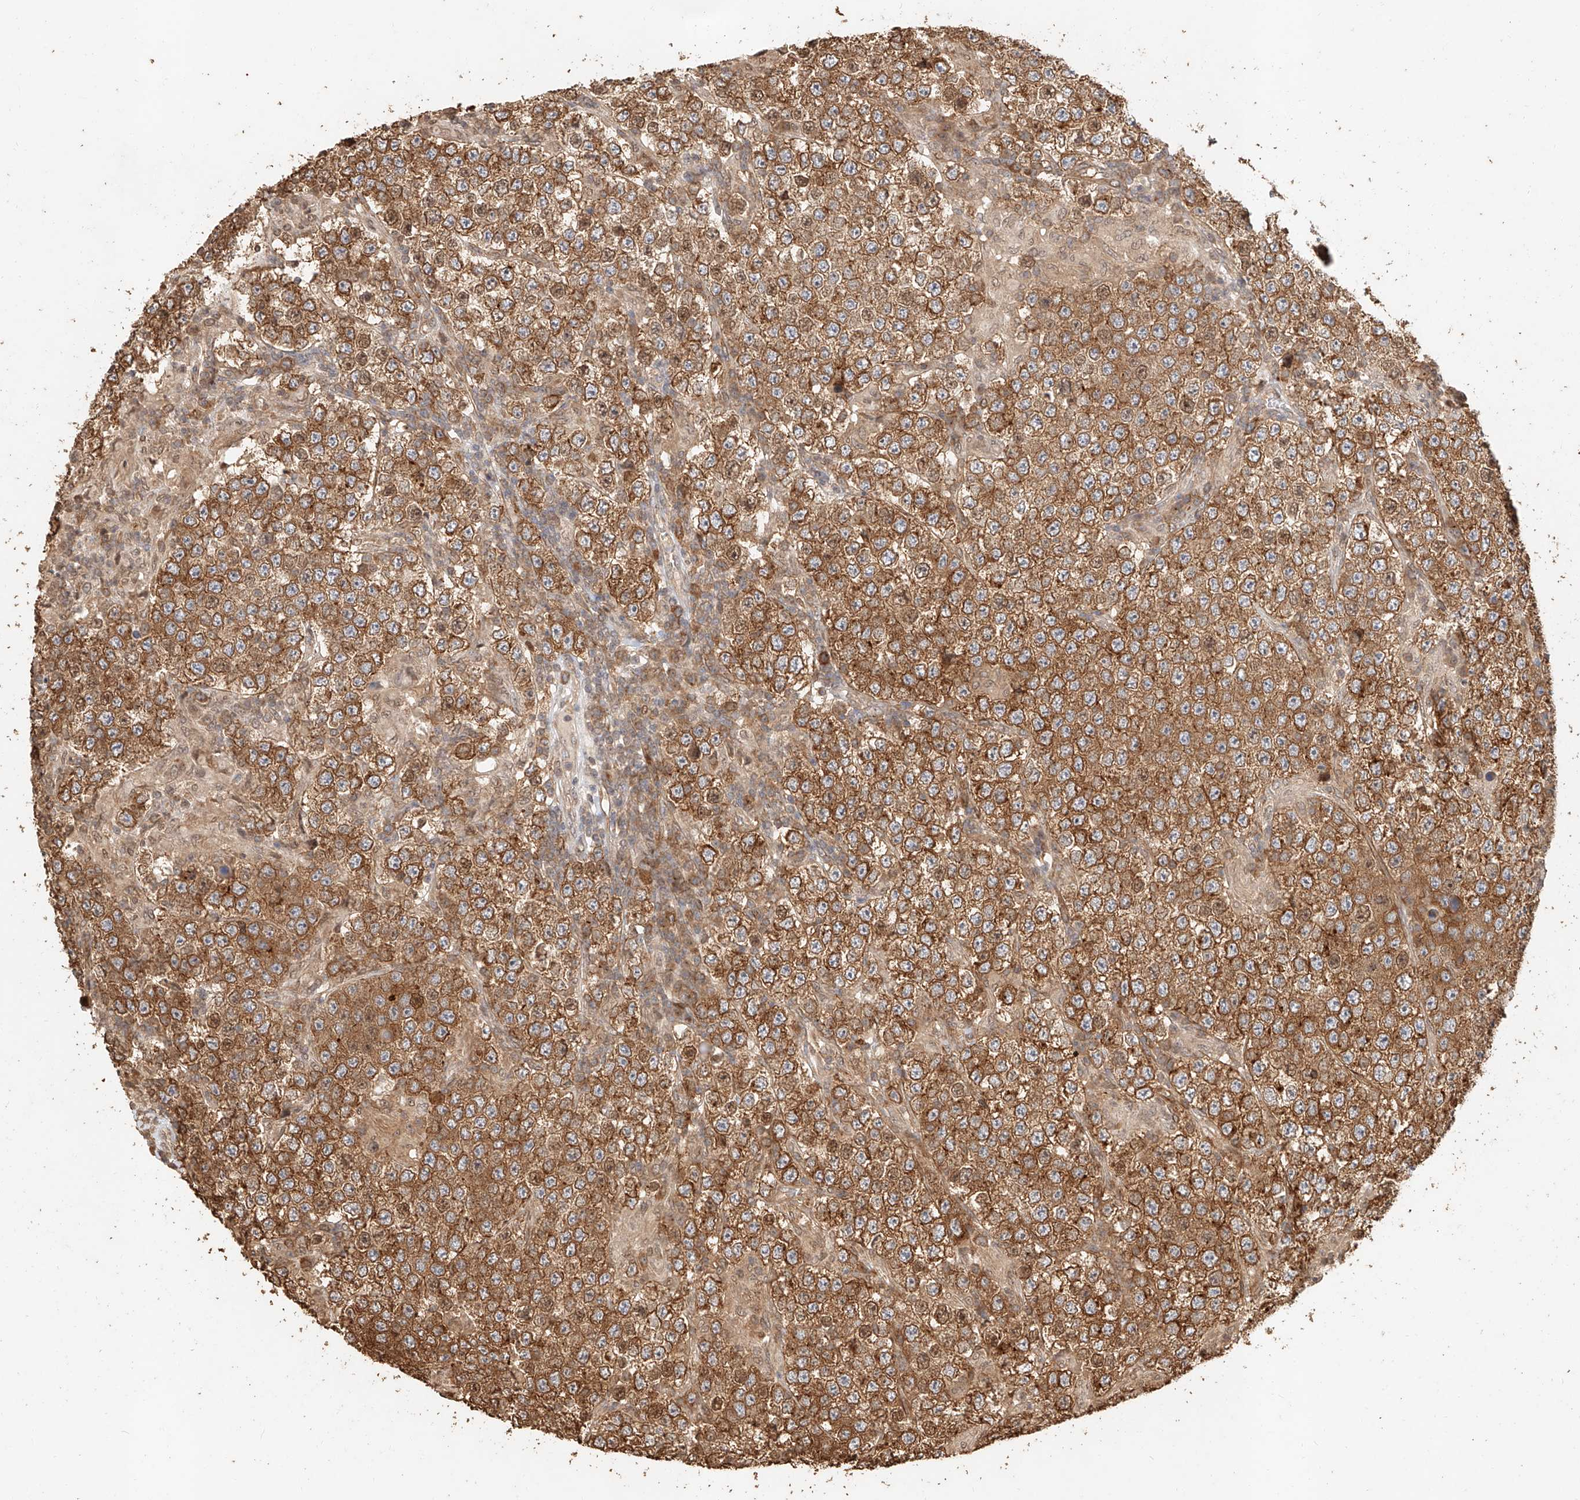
{"staining": {"intensity": "moderate", "quantity": ">75%", "location": "cytoplasmic/membranous"}, "tissue": "testis cancer", "cell_type": "Tumor cells", "image_type": "cancer", "snomed": [{"axis": "morphology", "description": "Normal tissue, NOS"}, {"axis": "morphology", "description": "Urothelial carcinoma, High grade"}, {"axis": "morphology", "description": "Seminoma, NOS"}, {"axis": "morphology", "description": "Carcinoma, Embryonal, NOS"}, {"axis": "topography", "description": "Urinary bladder"}, {"axis": "topography", "description": "Testis"}], "caption": "Protein expression analysis of human testis cancer (seminoma) reveals moderate cytoplasmic/membranous expression in approximately >75% of tumor cells. (Brightfield microscopy of DAB IHC at high magnification).", "gene": "NAP1L1", "patient": {"sex": "male", "age": 41}}